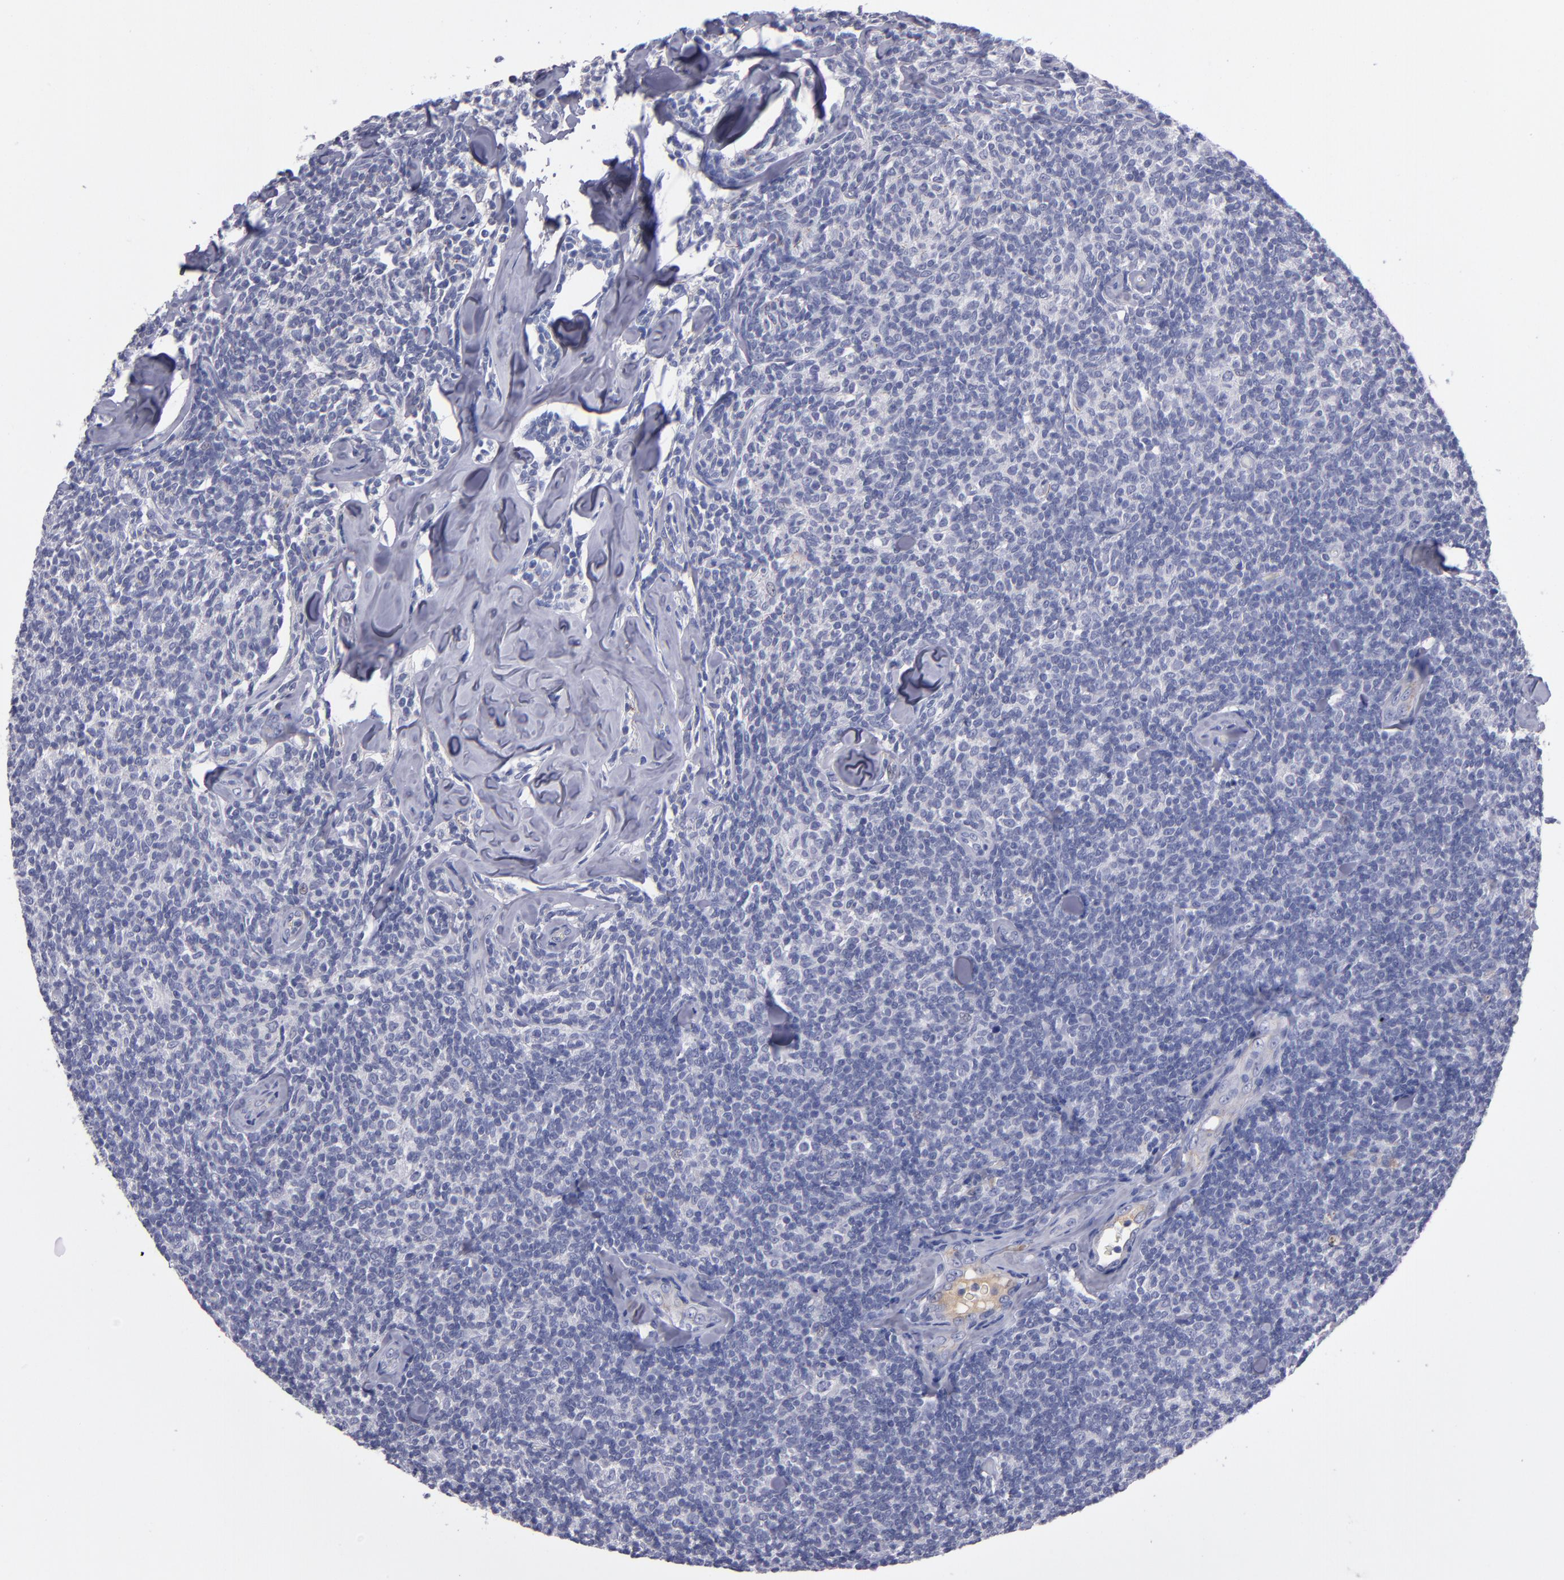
{"staining": {"intensity": "negative", "quantity": "none", "location": "none"}, "tissue": "lymphoma", "cell_type": "Tumor cells", "image_type": "cancer", "snomed": [{"axis": "morphology", "description": "Malignant lymphoma, non-Hodgkin's type, Low grade"}, {"axis": "topography", "description": "Lymph node"}], "caption": "A micrograph of malignant lymphoma, non-Hodgkin's type (low-grade) stained for a protein reveals no brown staining in tumor cells.", "gene": "CDH3", "patient": {"sex": "female", "age": 56}}